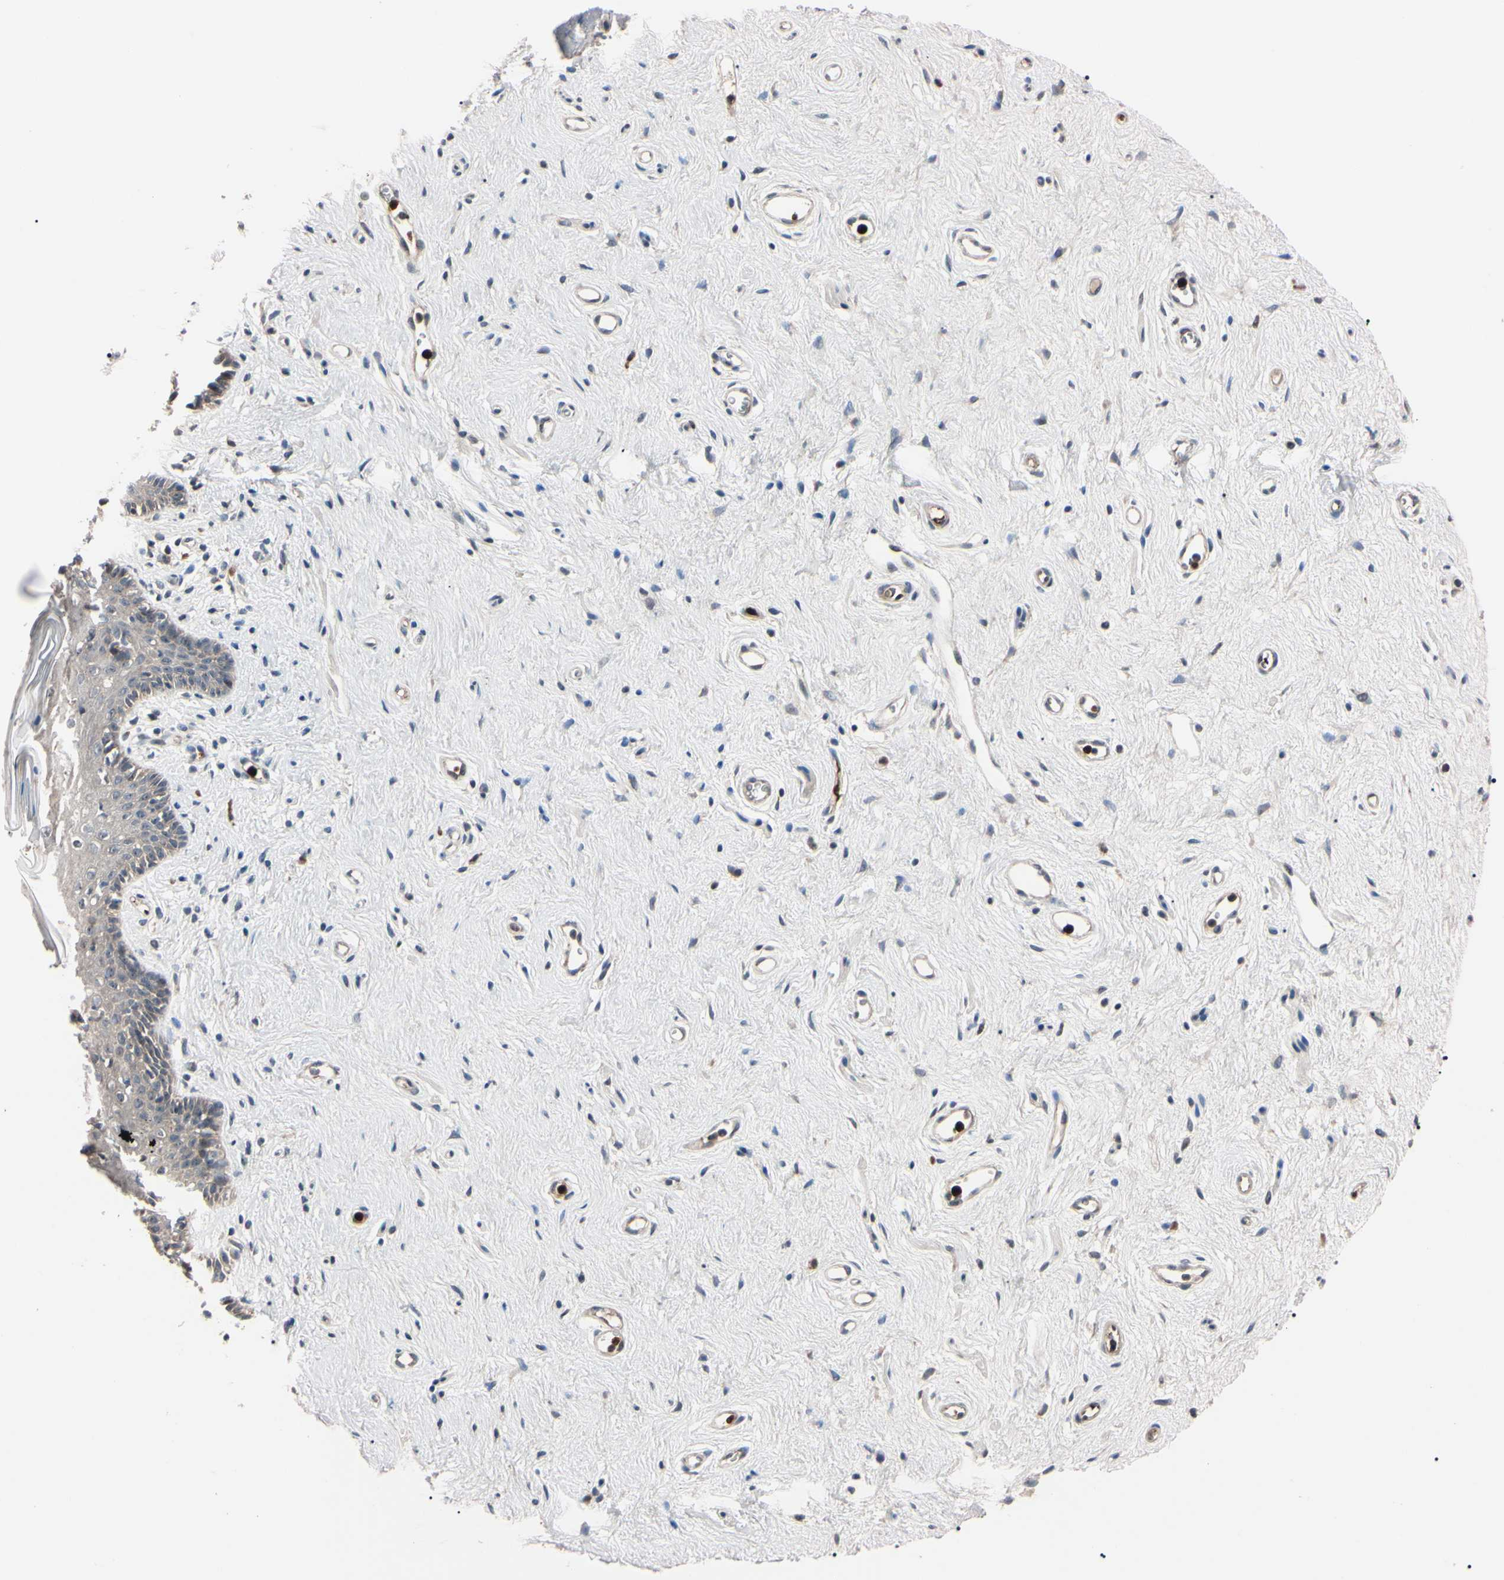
{"staining": {"intensity": "weak", "quantity": ">75%", "location": "cytoplasmic/membranous"}, "tissue": "vagina", "cell_type": "Squamous epithelial cells", "image_type": "normal", "snomed": [{"axis": "morphology", "description": "Normal tissue, NOS"}, {"axis": "topography", "description": "Vagina"}], "caption": "Benign vagina shows weak cytoplasmic/membranous expression in about >75% of squamous epithelial cells, visualized by immunohistochemistry. Ihc stains the protein of interest in brown and the nuclei are stained blue.", "gene": "TRAF5", "patient": {"sex": "female", "age": 44}}